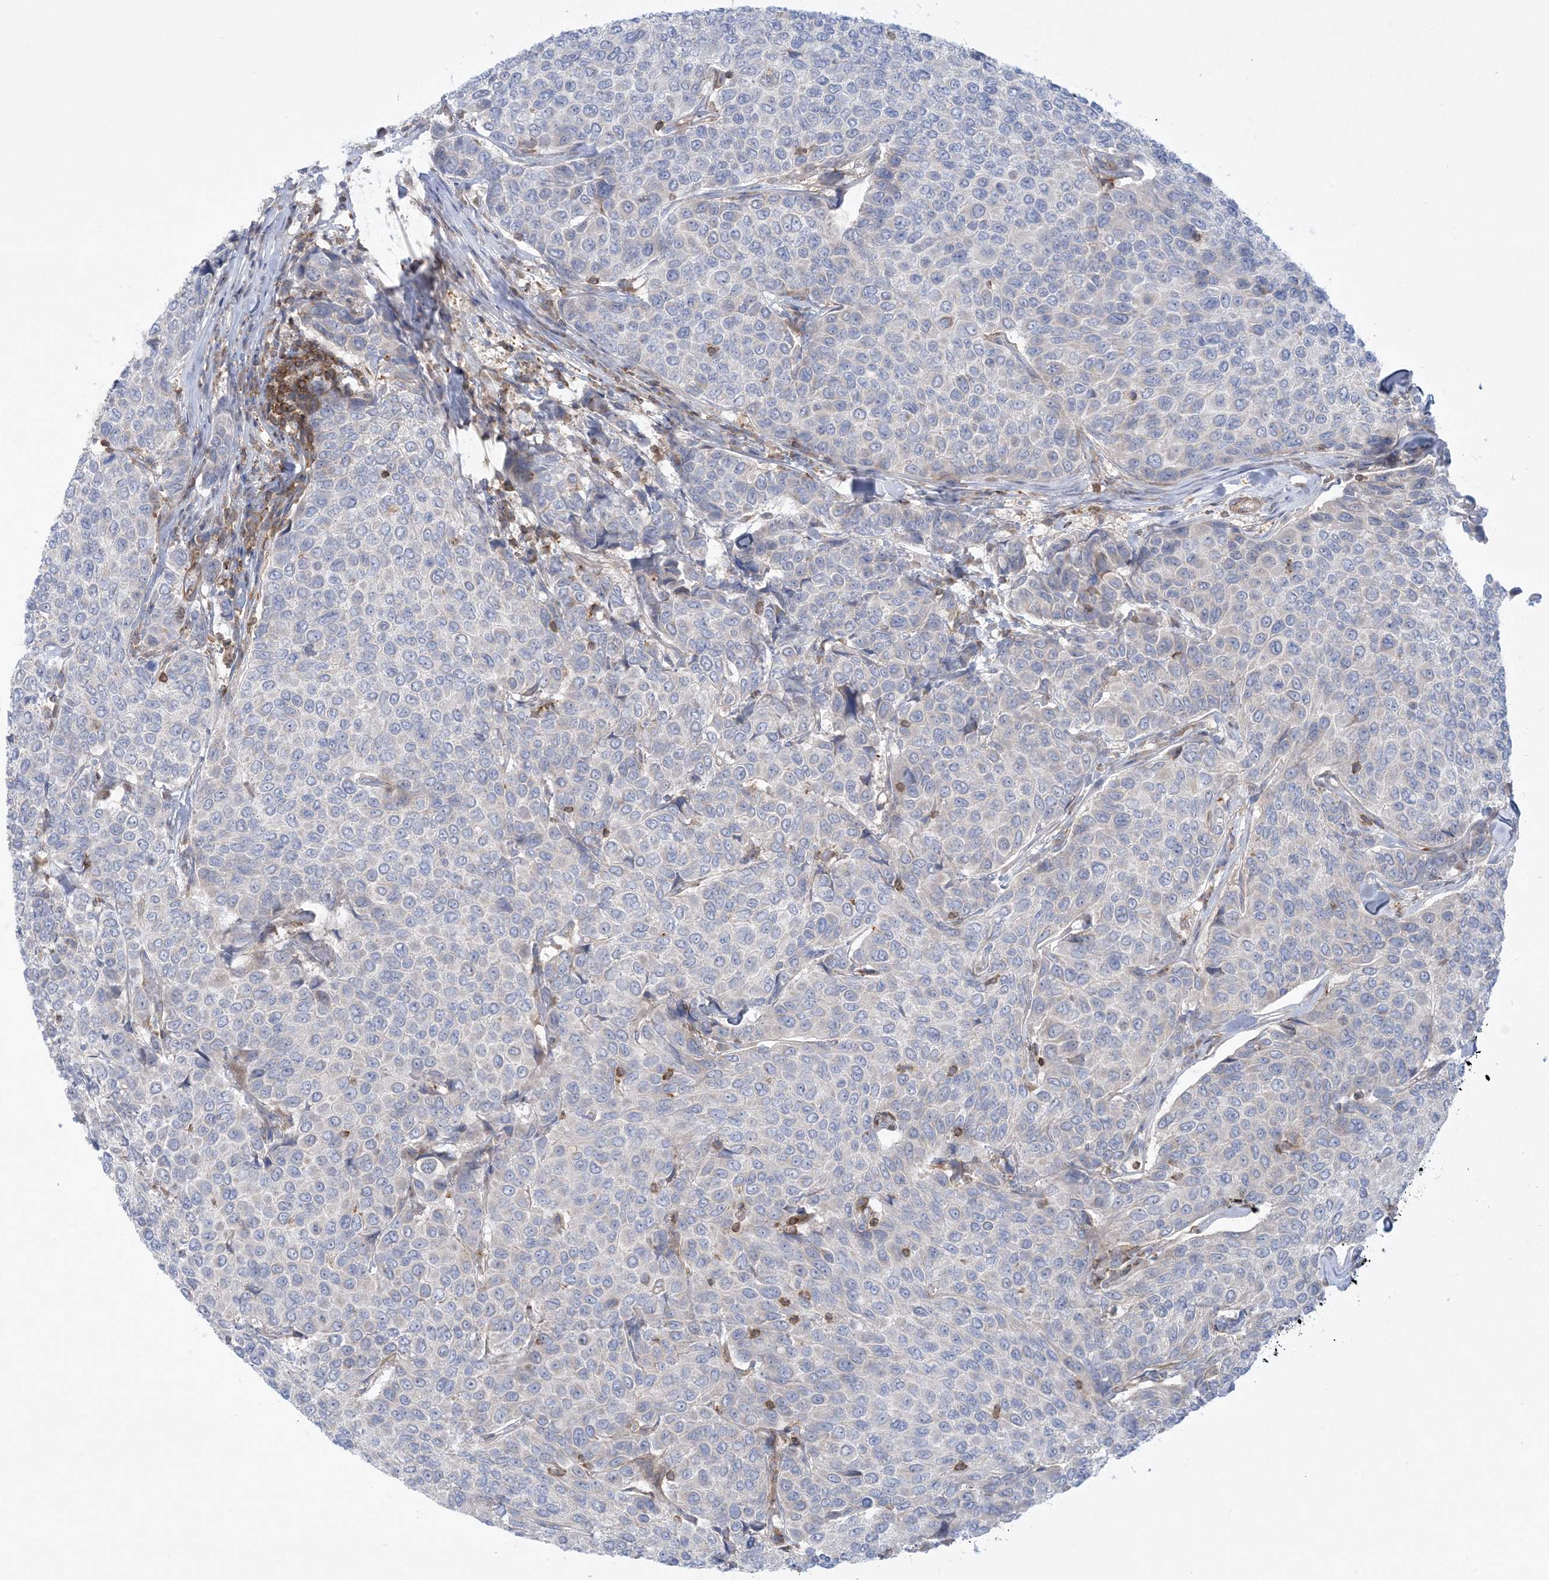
{"staining": {"intensity": "negative", "quantity": "none", "location": "none"}, "tissue": "breast cancer", "cell_type": "Tumor cells", "image_type": "cancer", "snomed": [{"axis": "morphology", "description": "Duct carcinoma"}, {"axis": "topography", "description": "Breast"}], "caption": "Breast cancer (intraductal carcinoma) was stained to show a protein in brown. There is no significant expression in tumor cells. (Stains: DAB IHC with hematoxylin counter stain, Microscopy: brightfield microscopy at high magnification).", "gene": "ARHGAP30", "patient": {"sex": "female", "age": 55}}